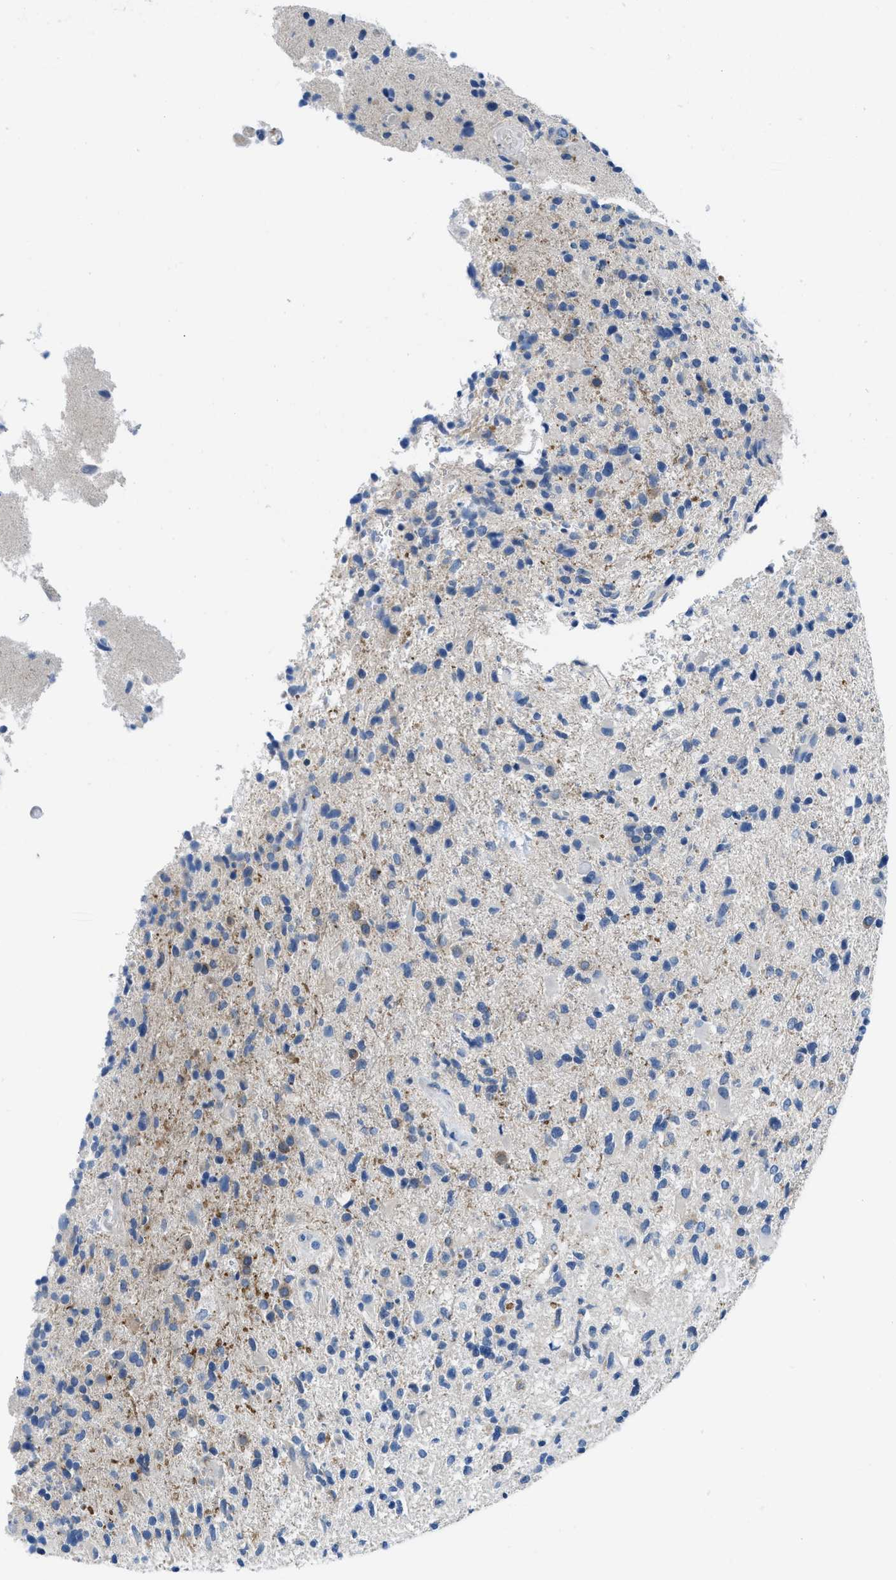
{"staining": {"intensity": "negative", "quantity": "none", "location": "none"}, "tissue": "glioma", "cell_type": "Tumor cells", "image_type": "cancer", "snomed": [{"axis": "morphology", "description": "Glioma, malignant, High grade"}, {"axis": "topography", "description": "Brain"}], "caption": "Immunohistochemical staining of human glioma exhibits no significant expression in tumor cells.", "gene": "BNC2", "patient": {"sex": "male", "age": 72}}